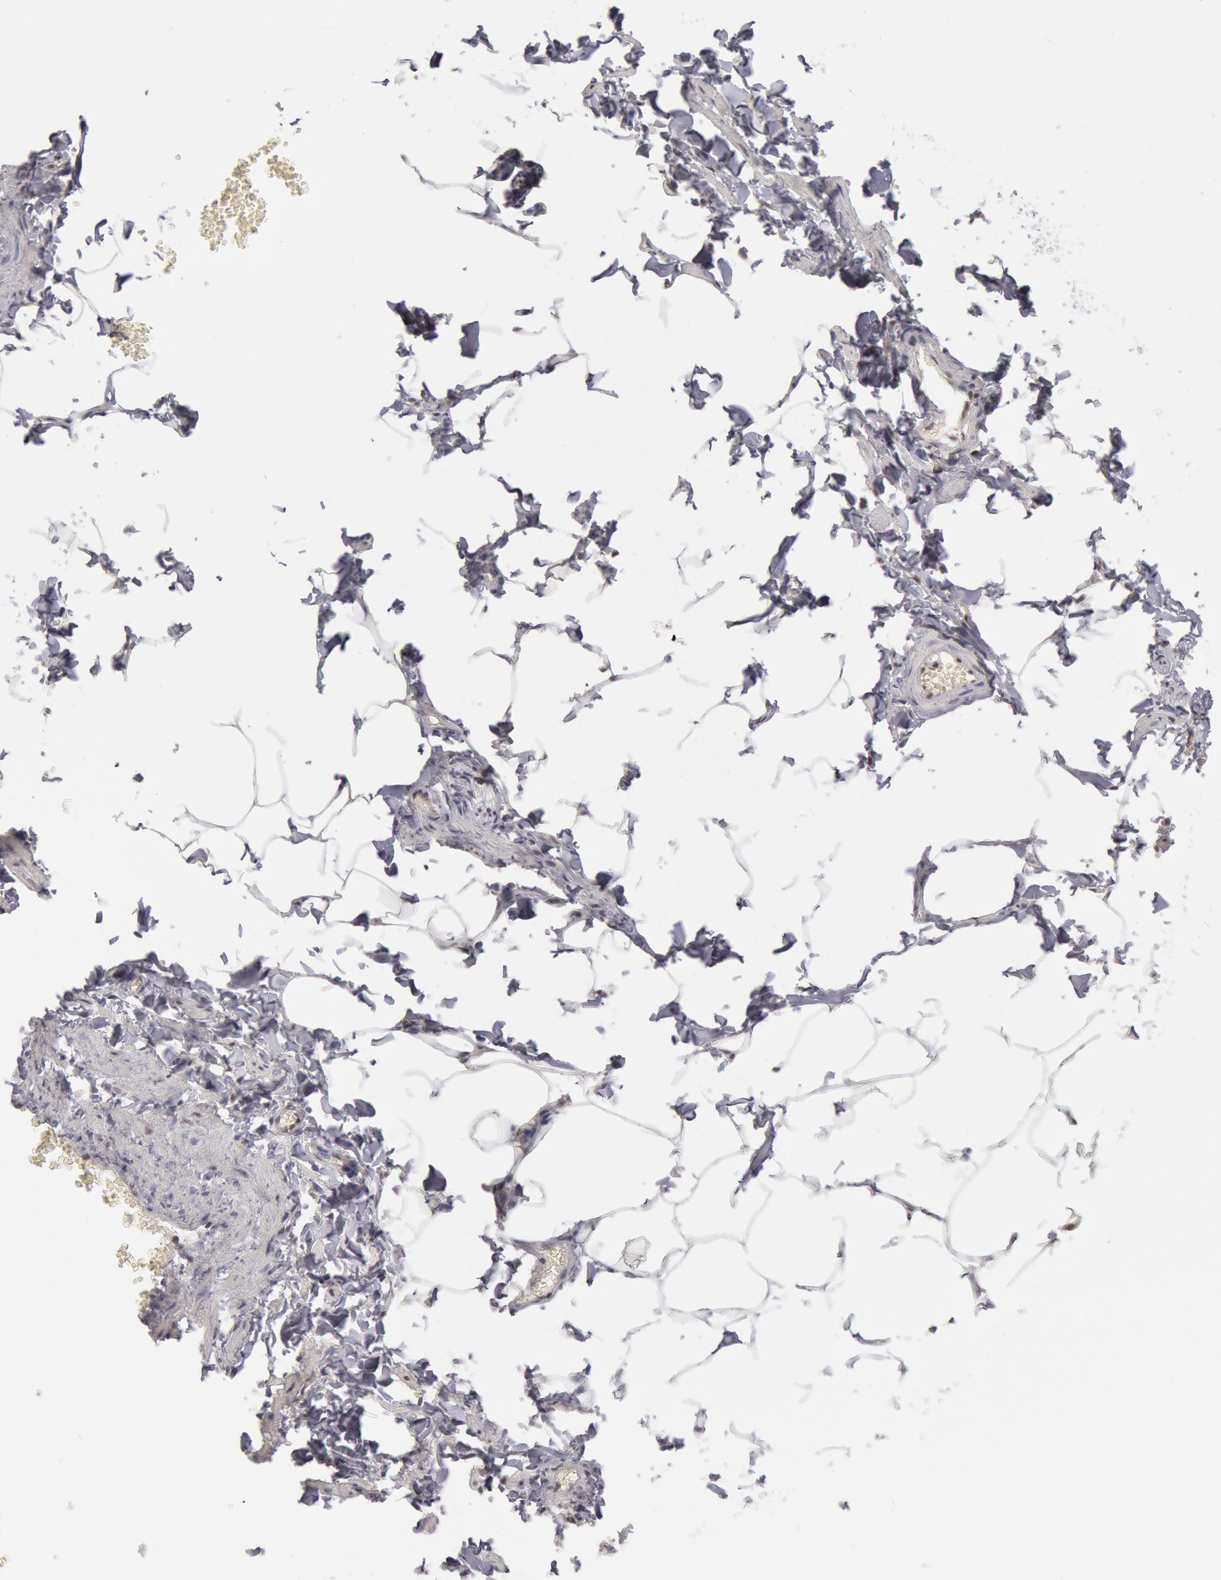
{"staining": {"intensity": "moderate", "quantity": "25%-75%", "location": "nuclear"}, "tissue": "adipose tissue", "cell_type": "Adipocytes", "image_type": "normal", "snomed": [{"axis": "morphology", "description": "Normal tissue, NOS"}, {"axis": "topography", "description": "Vascular tissue"}], "caption": "This micrograph demonstrates IHC staining of normal human adipose tissue, with medium moderate nuclear expression in about 25%-75% of adipocytes.", "gene": "PPP4R3B", "patient": {"sex": "male", "age": 41}}